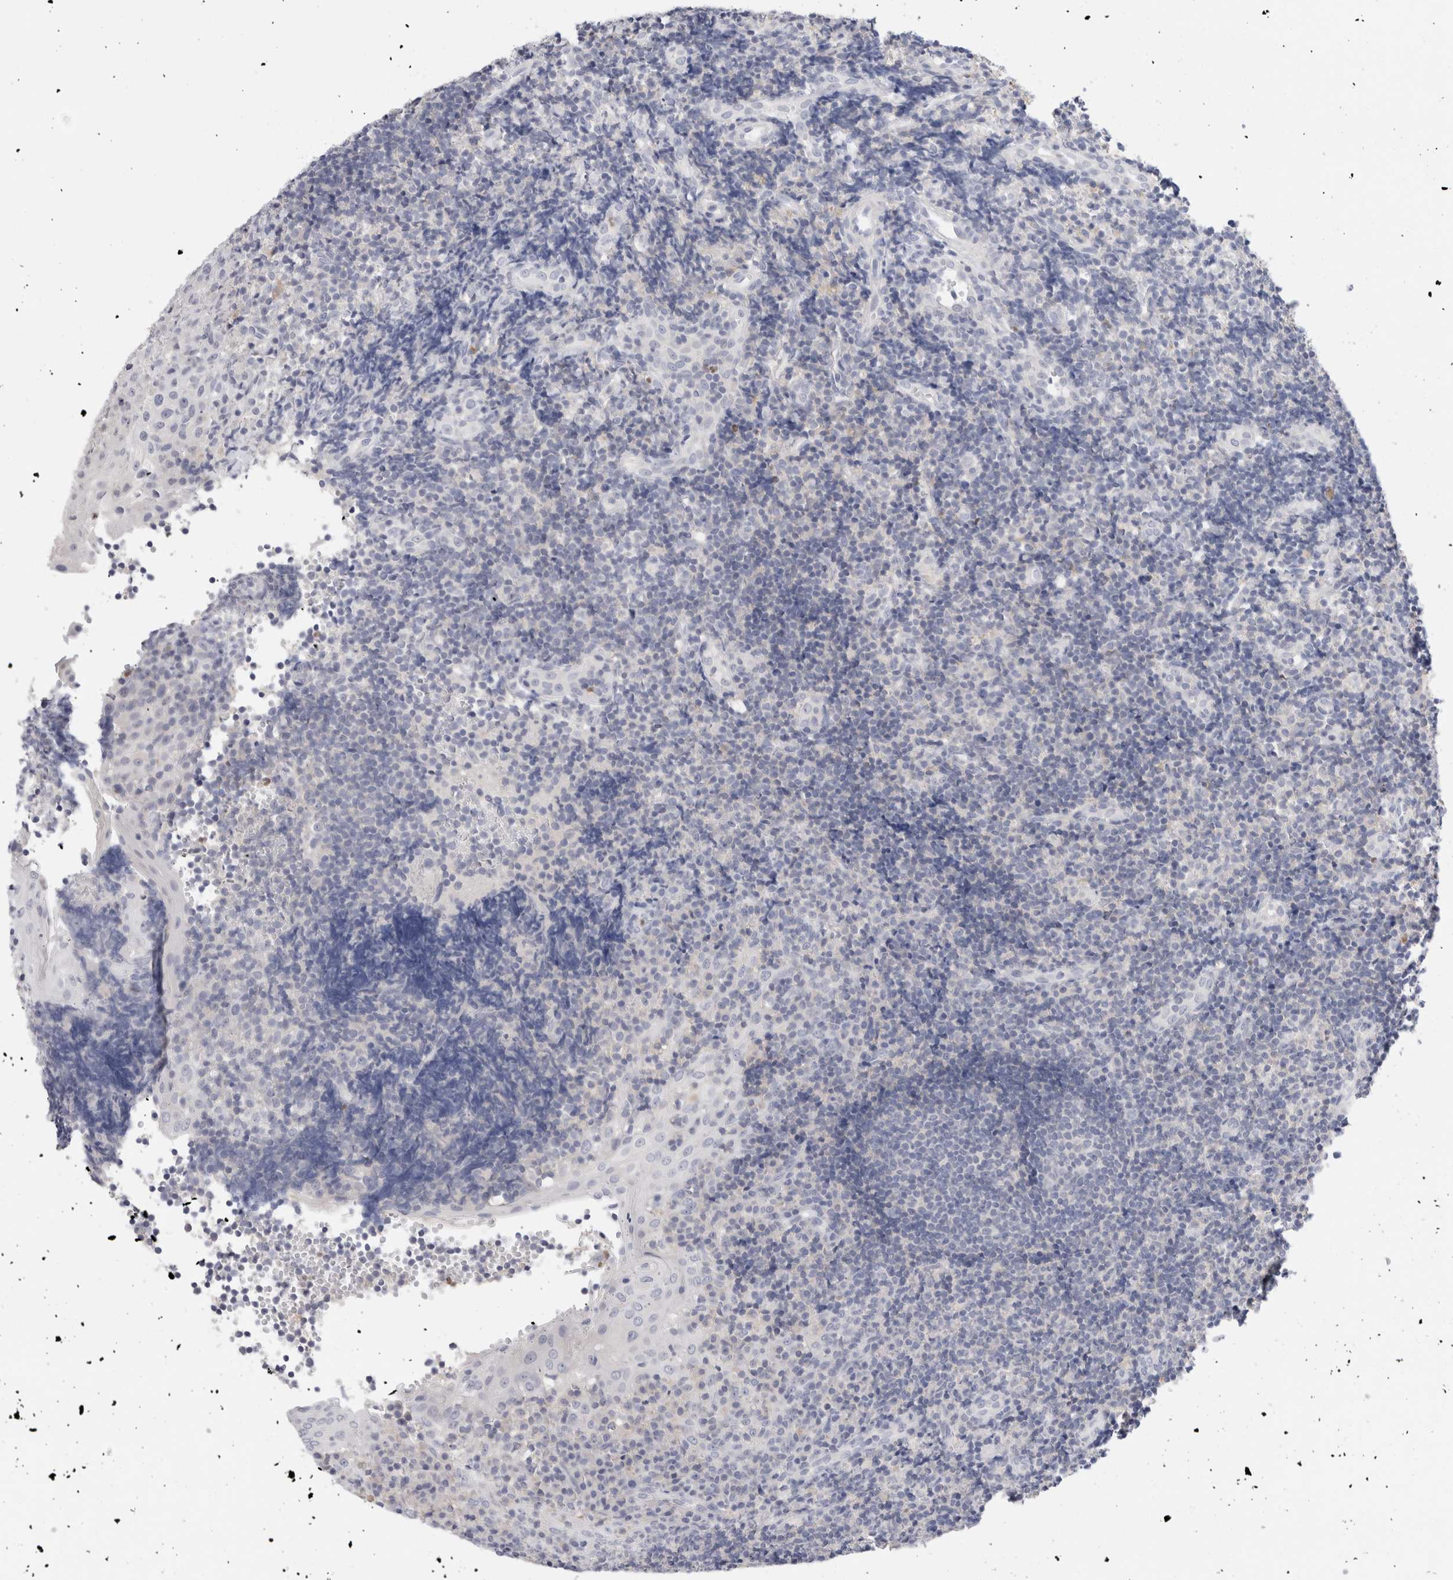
{"staining": {"intensity": "negative", "quantity": "none", "location": "none"}, "tissue": "tonsil", "cell_type": "Germinal center cells", "image_type": "normal", "snomed": [{"axis": "morphology", "description": "Normal tissue, NOS"}, {"axis": "topography", "description": "Tonsil"}], "caption": "Germinal center cells are negative for brown protein staining in unremarkable tonsil. (IHC, brightfield microscopy, high magnification).", "gene": "ADAM30", "patient": {"sex": "female", "age": 40}}